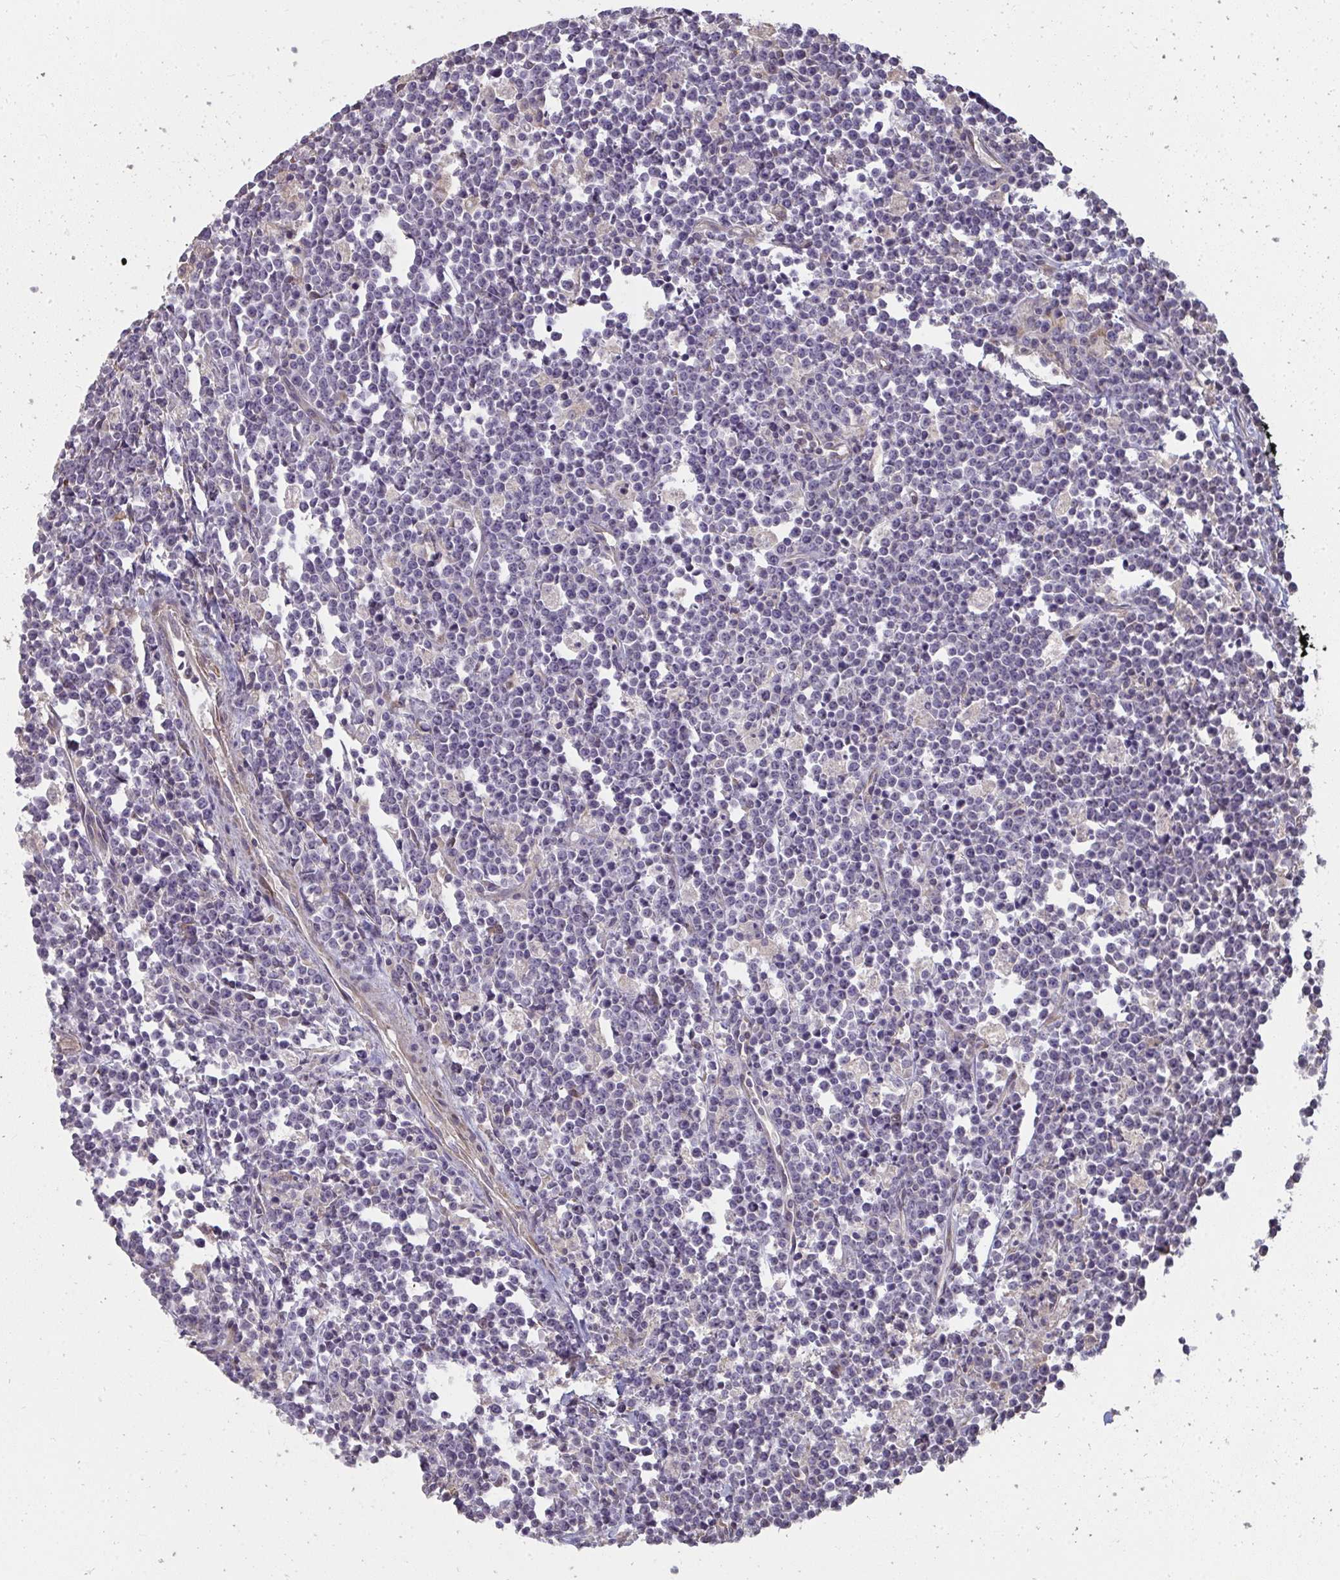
{"staining": {"intensity": "negative", "quantity": "none", "location": "none"}, "tissue": "lymphoma", "cell_type": "Tumor cells", "image_type": "cancer", "snomed": [{"axis": "morphology", "description": "Malignant lymphoma, non-Hodgkin's type, High grade"}, {"axis": "topography", "description": "Small intestine"}], "caption": "This histopathology image is of lymphoma stained with immunohistochemistry (IHC) to label a protein in brown with the nuclei are counter-stained blue. There is no positivity in tumor cells. (DAB IHC visualized using brightfield microscopy, high magnification).", "gene": "ZFYVE28", "patient": {"sex": "female", "age": 56}}